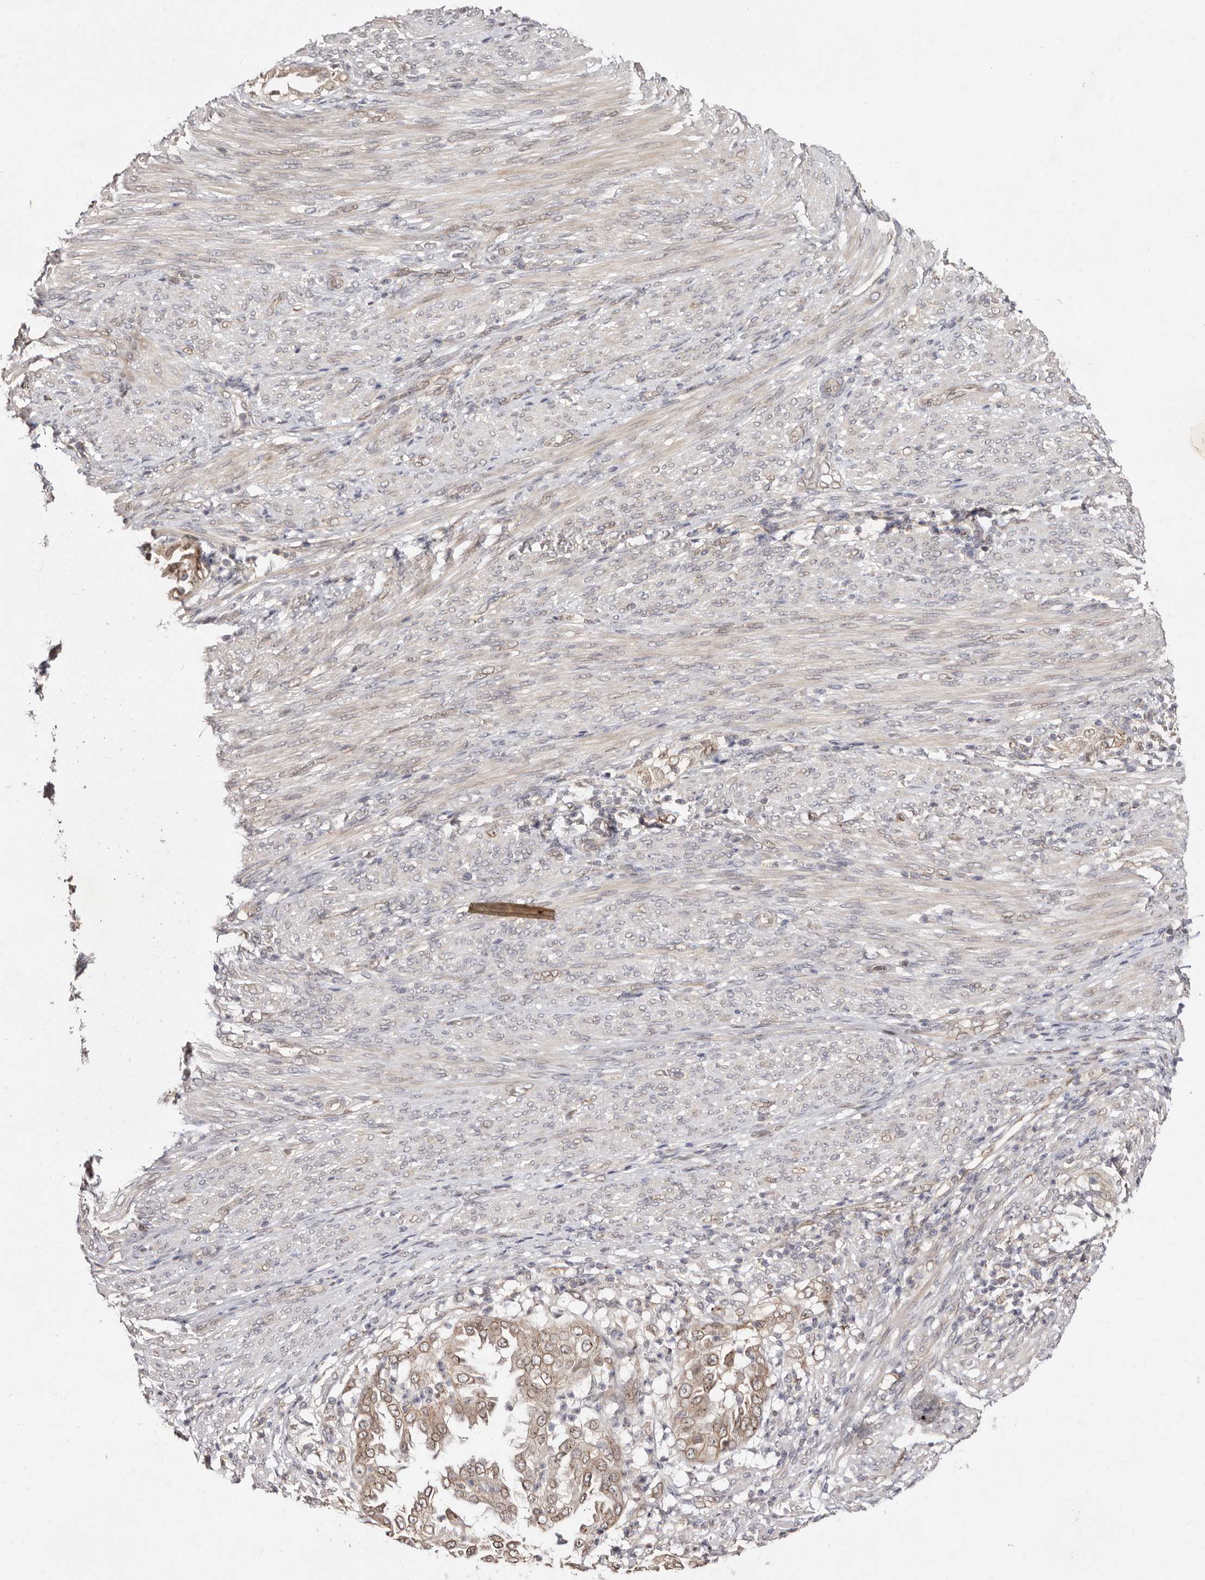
{"staining": {"intensity": "moderate", "quantity": ">75%", "location": "cytoplasmic/membranous,nuclear"}, "tissue": "endometrial cancer", "cell_type": "Tumor cells", "image_type": "cancer", "snomed": [{"axis": "morphology", "description": "Adenocarcinoma, NOS"}, {"axis": "topography", "description": "Endometrium"}], "caption": "Protein analysis of adenocarcinoma (endometrial) tissue shows moderate cytoplasmic/membranous and nuclear positivity in approximately >75% of tumor cells. (DAB = brown stain, brightfield microscopy at high magnification).", "gene": "LCORL", "patient": {"sex": "female", "age": 85}}